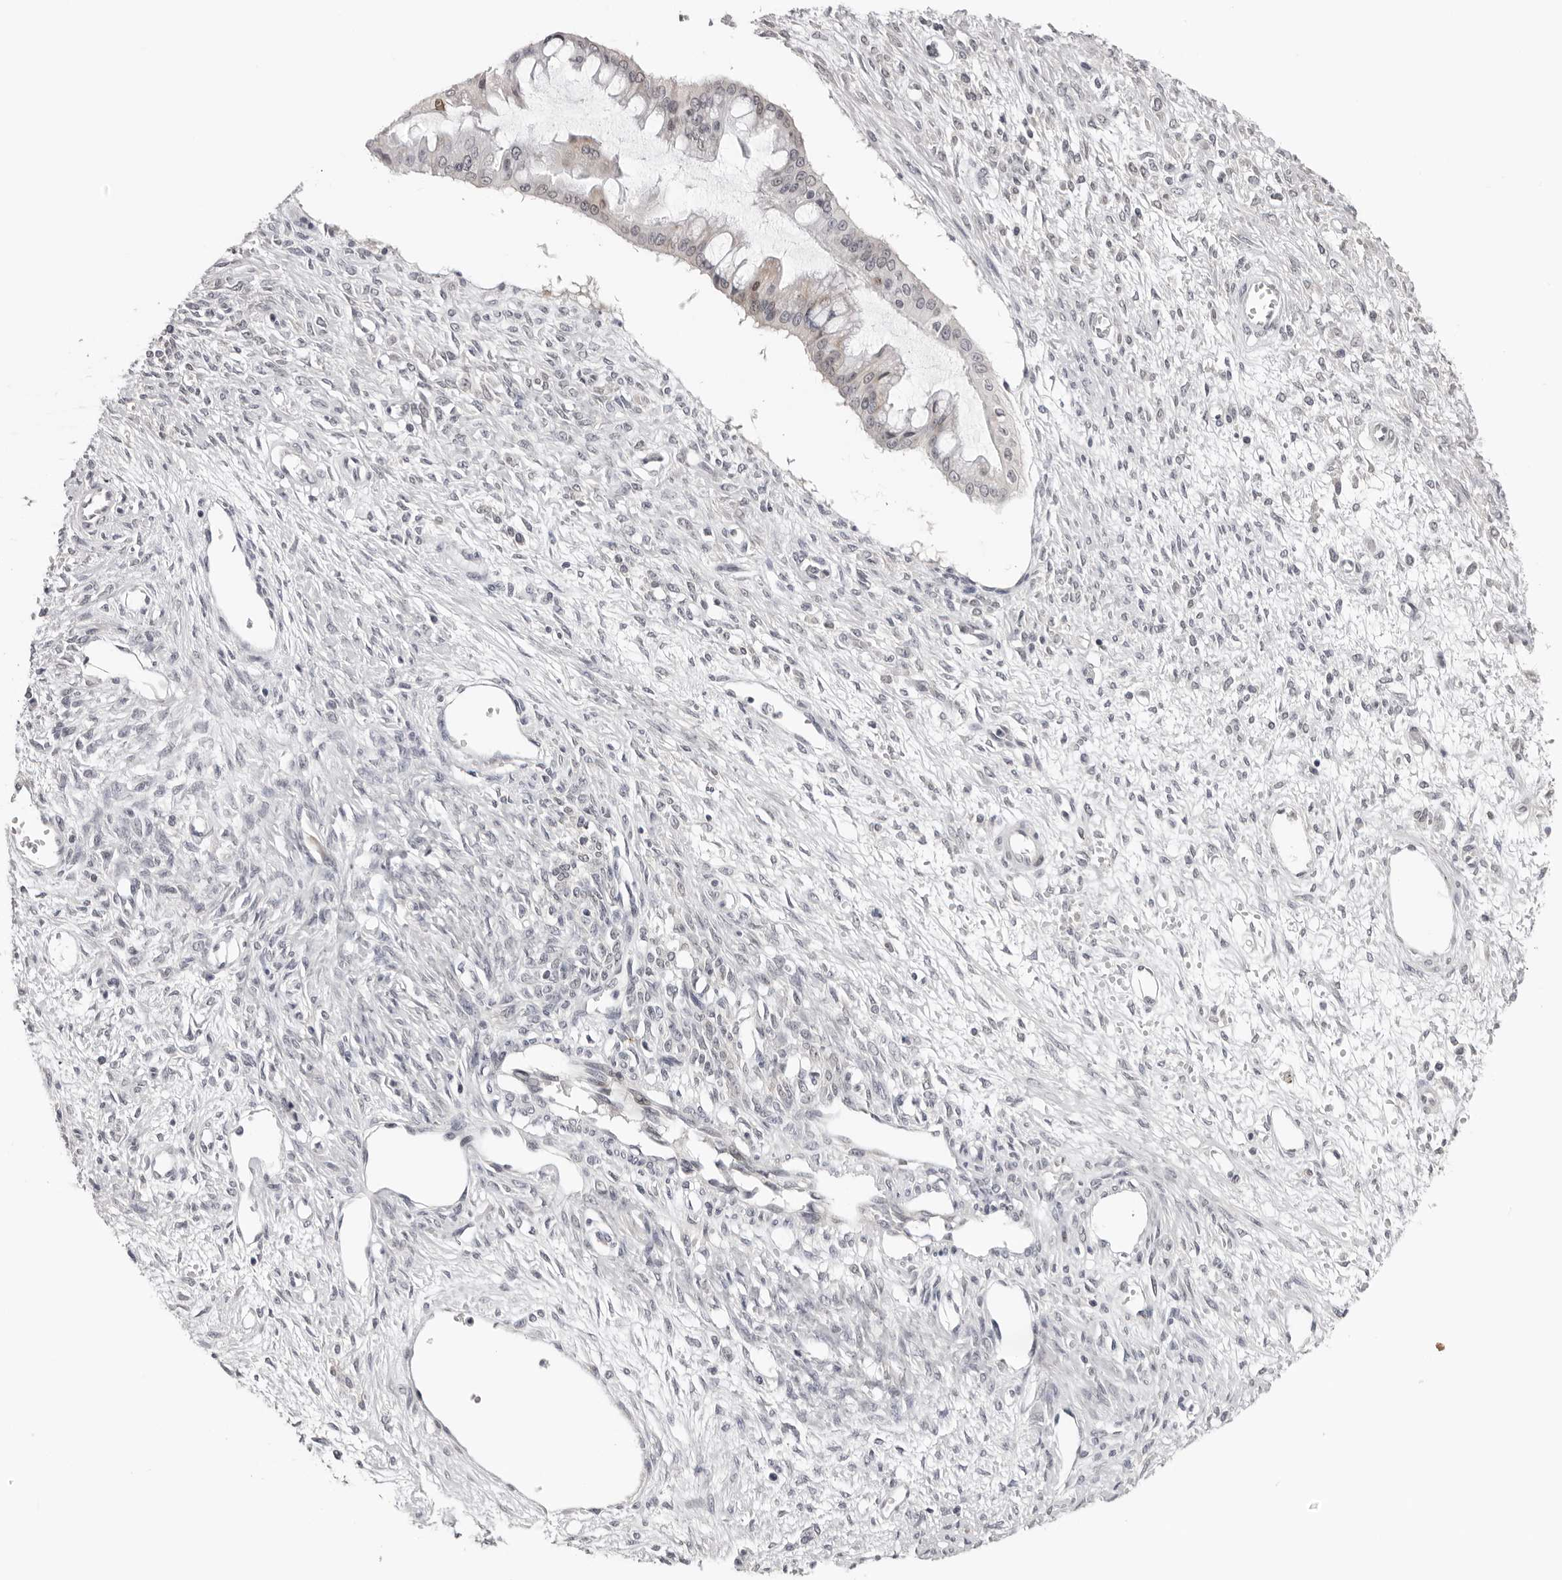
{"staining": {"intensity": "strong", "quantity": "<25%", "location": "cytoplasmic/membranous"}, "tissue": "ovarian cancer", "cell_type": "Tumor cells", "image_type": "cancer", "snomed": [{"axis": "morphology", "description": "Cystadenocarcinoma, mucinous, NOS"}, {"axis": "topography", "description": "Ovary"}], "caption": "Ovarian mucinous cystadenocarcinoma stained with DAB (3,3'-diaminobenzidine) immunohistochemistry (IHC) shows medium levels of strong cytoplasmic/membranous positivity in about <25% of tumor cells. The protein of interest is stained brown, and the nuclei are stained in blue (DAB (3,3'-diaminobenzidine) IHC with brightfield microscopy, high magnification).", "gene": "PRUNE1", "patient": {"sex": "female", "age": 73}}